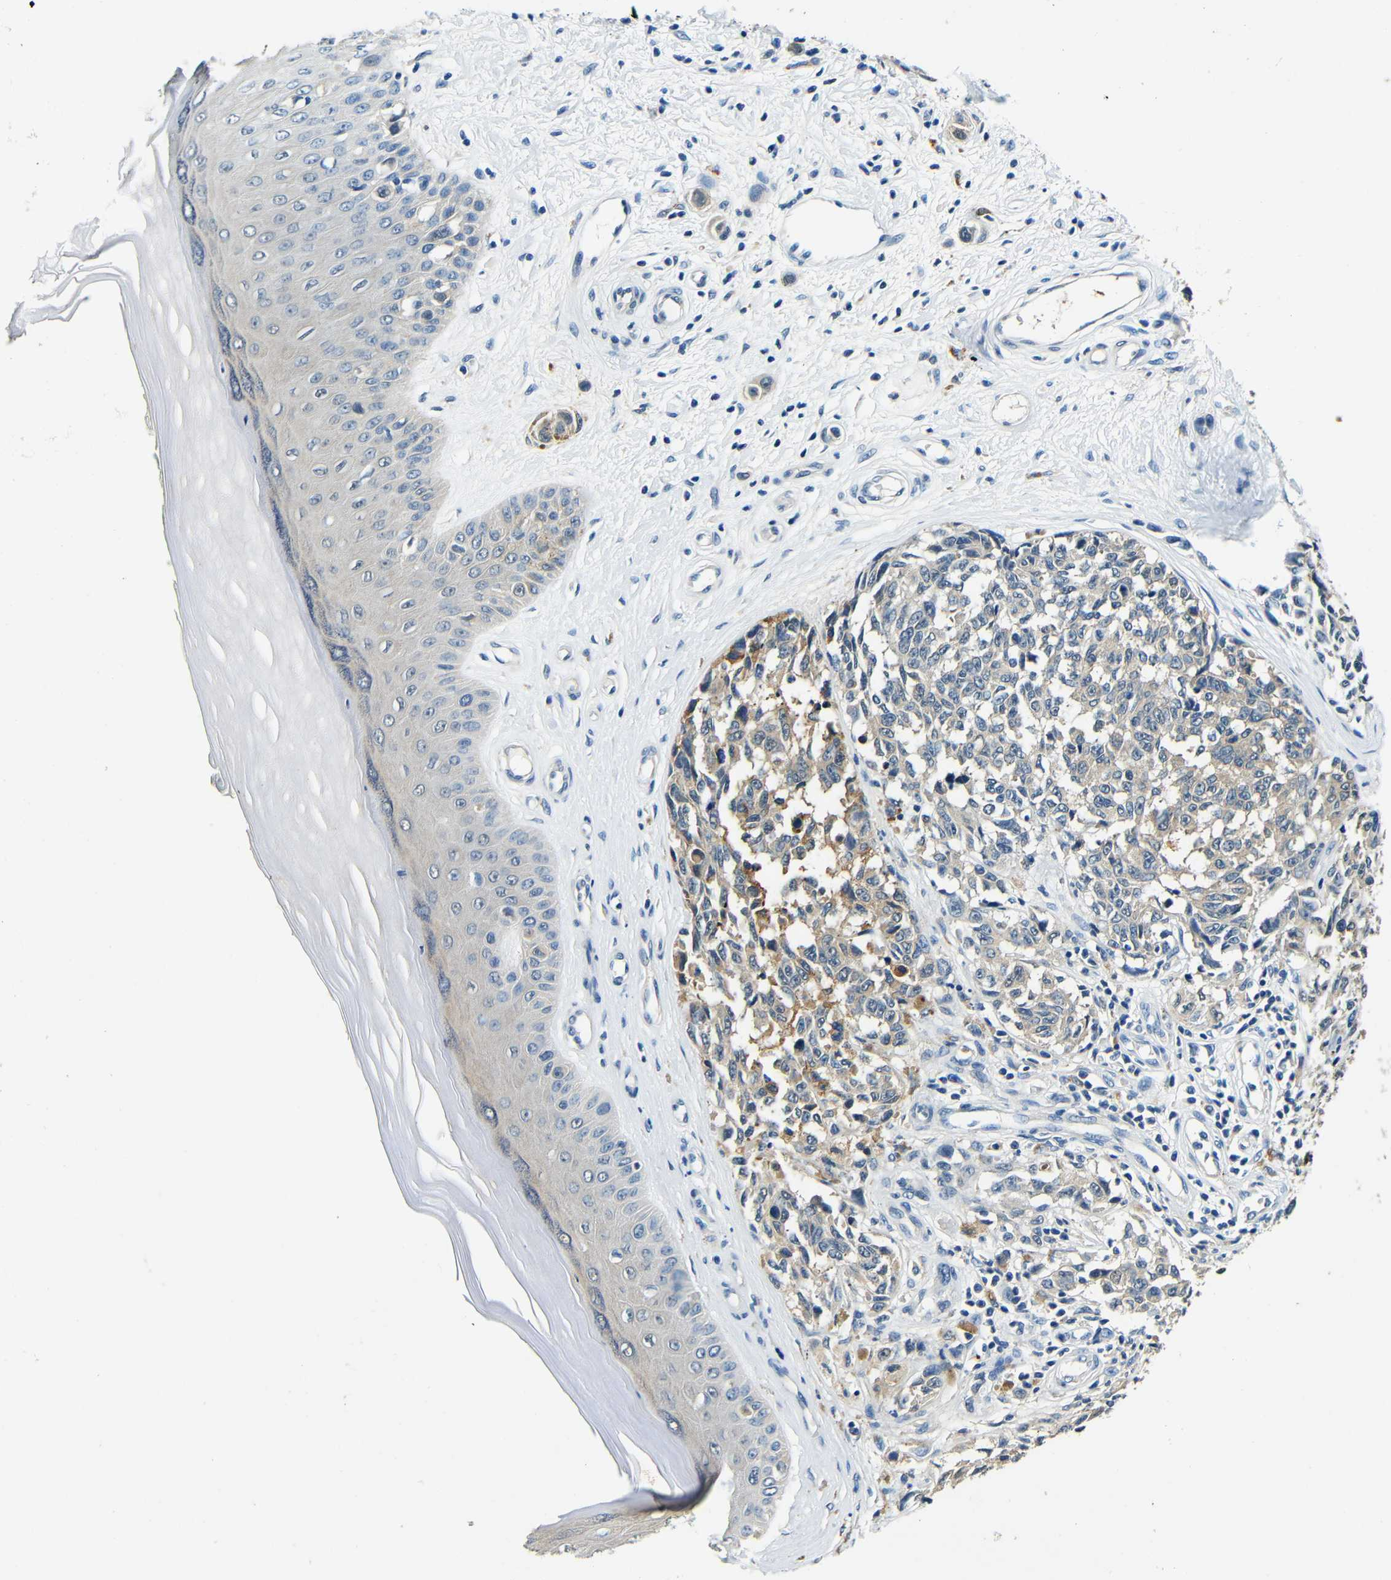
{"staining": {"intensity": "weak", "quantity": "25%-75%", "location": "cytoplasmic/membranous"}, "tissue": "melanoma", "cell_type": "Tumor cells", "image_type": "cancer", "snomed": [{"axis": "morphology", "description": "Malignant melanoma, NOS"}, {"axis": "topography", "description": "Skin"}], "caption": "IHC of human malignant melanoma demonstrates low levels of weak cytoplasmic/membranous positivity in about 25%-75% of tumor cells. IHC stains the protein of interest in brown and the nuclei are stained blue.", "gene": "ADAP1", "patient": {"sex": "female", "age": 64}}